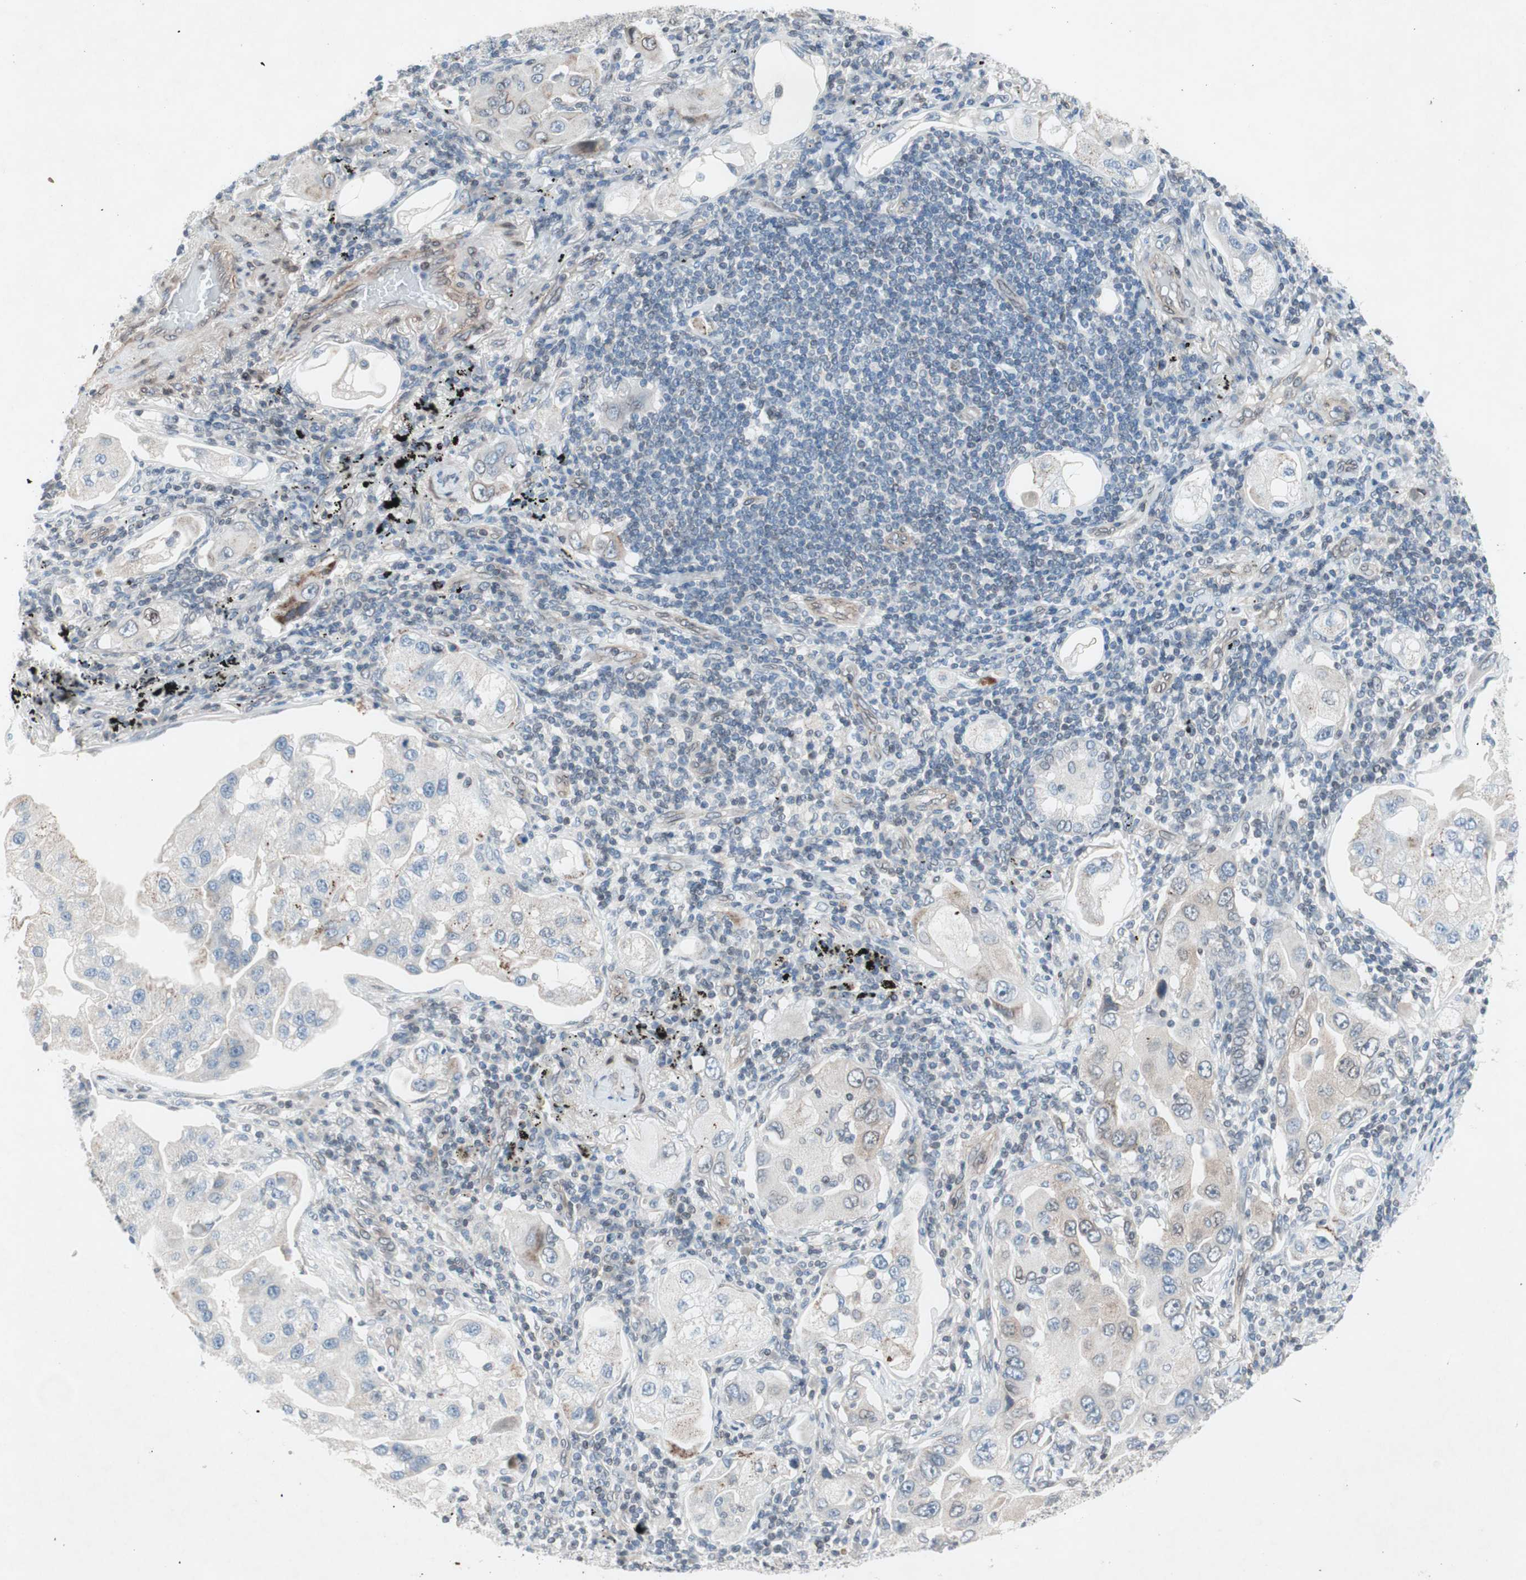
{"staining": {"intensity": "negative", "quantity": "none", "location": "none"}, "tissue": "lung cancer", "cell_type": "Tumor cells", "image_type": "cancer", "snomed": [{"axis": "morphology", "description": "Adenocarcinoma, NOS"}, {"axis": "topography", "description": "Lung"}], "caption": "This photomicrograph is of lung cancer stained with immunohistochemistry (IHC) to label a protein in brown with the nuclei are counter-stained blue. There is no staining in tumor cells.", "gene": "ARNT2", "patient": {"sex": "female", "age": 65}}